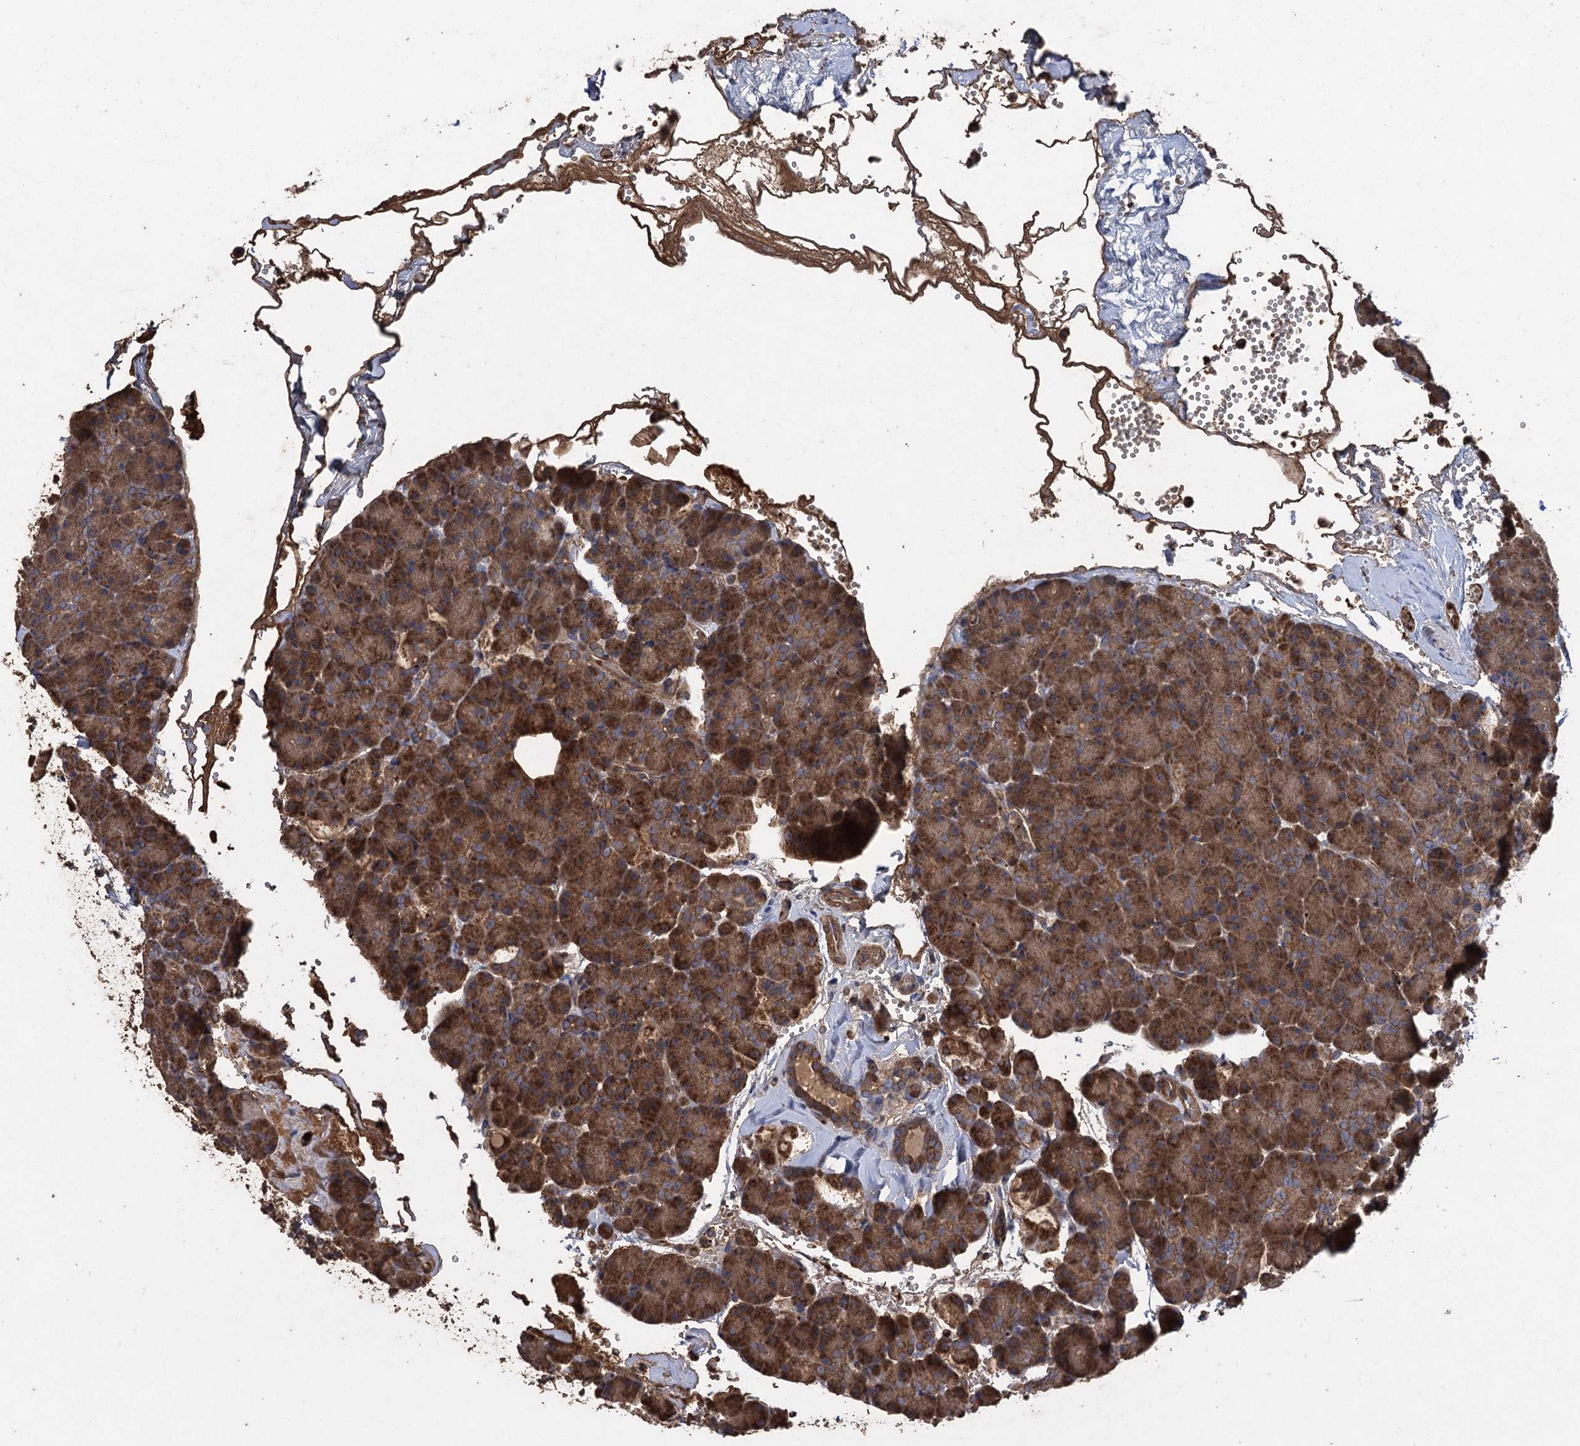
{"staining": {"intensity": "moderate", "quantity": ">75%", "location": "cytoplasmic/membranous"}, "tissue": "pancreas", "cell_type": "Exocrine glandular cells", "image_type": "normal", "snomed": [{"axis": "morphology", "description": "Normal tissue, NOS"}, {"axis": "topography", "description": "Pancreas"}], "caption": "Immunohistochemical staining of unremarkable human pancreas exhibits medium levels of moderate cytoplasmic/membranous positivity in approximately >75% of exocrine glandular cells.", "gene": "TXNDC11", "patient": {"sex": "male", "age": 36}}